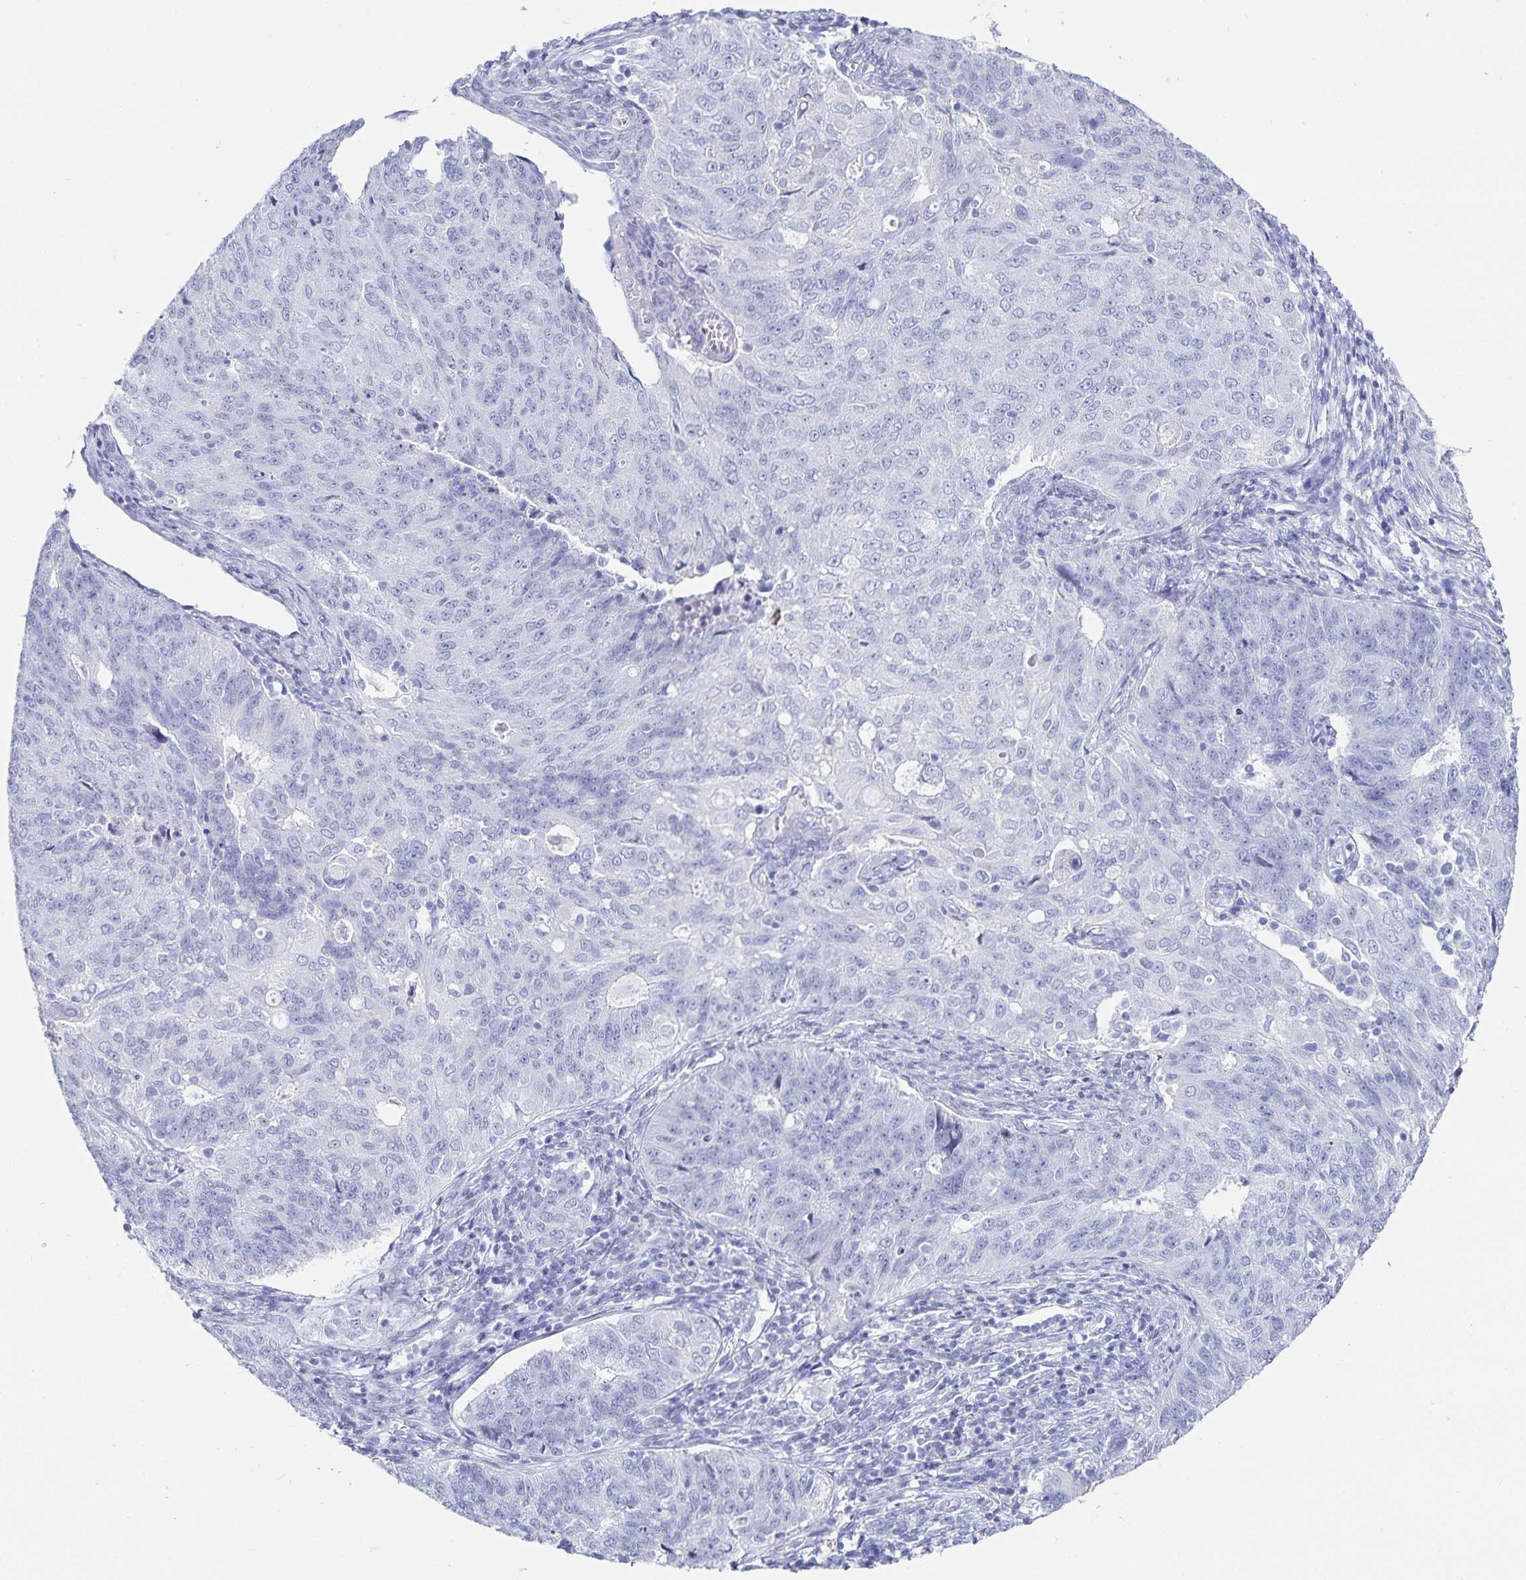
{"staining": {"intensity": "negative", "quantity": "none", "location": "none"}, "tissue": "endometrial cancer", "cell_type": "Tumor cells", "image_type": "cancer", "snomed": [{"axis": "morphology", "description": "Adenocarcinoma, NOS"}, {"axis": "topography", "description": "Endometrium"}], "caption": "Micrograph shows no protein expression in tumor cells of endometrial cancer (adenocarcinoma) tissue.", "gene": "C19orf73", "patient": {"sex": "female", "age": 43}}